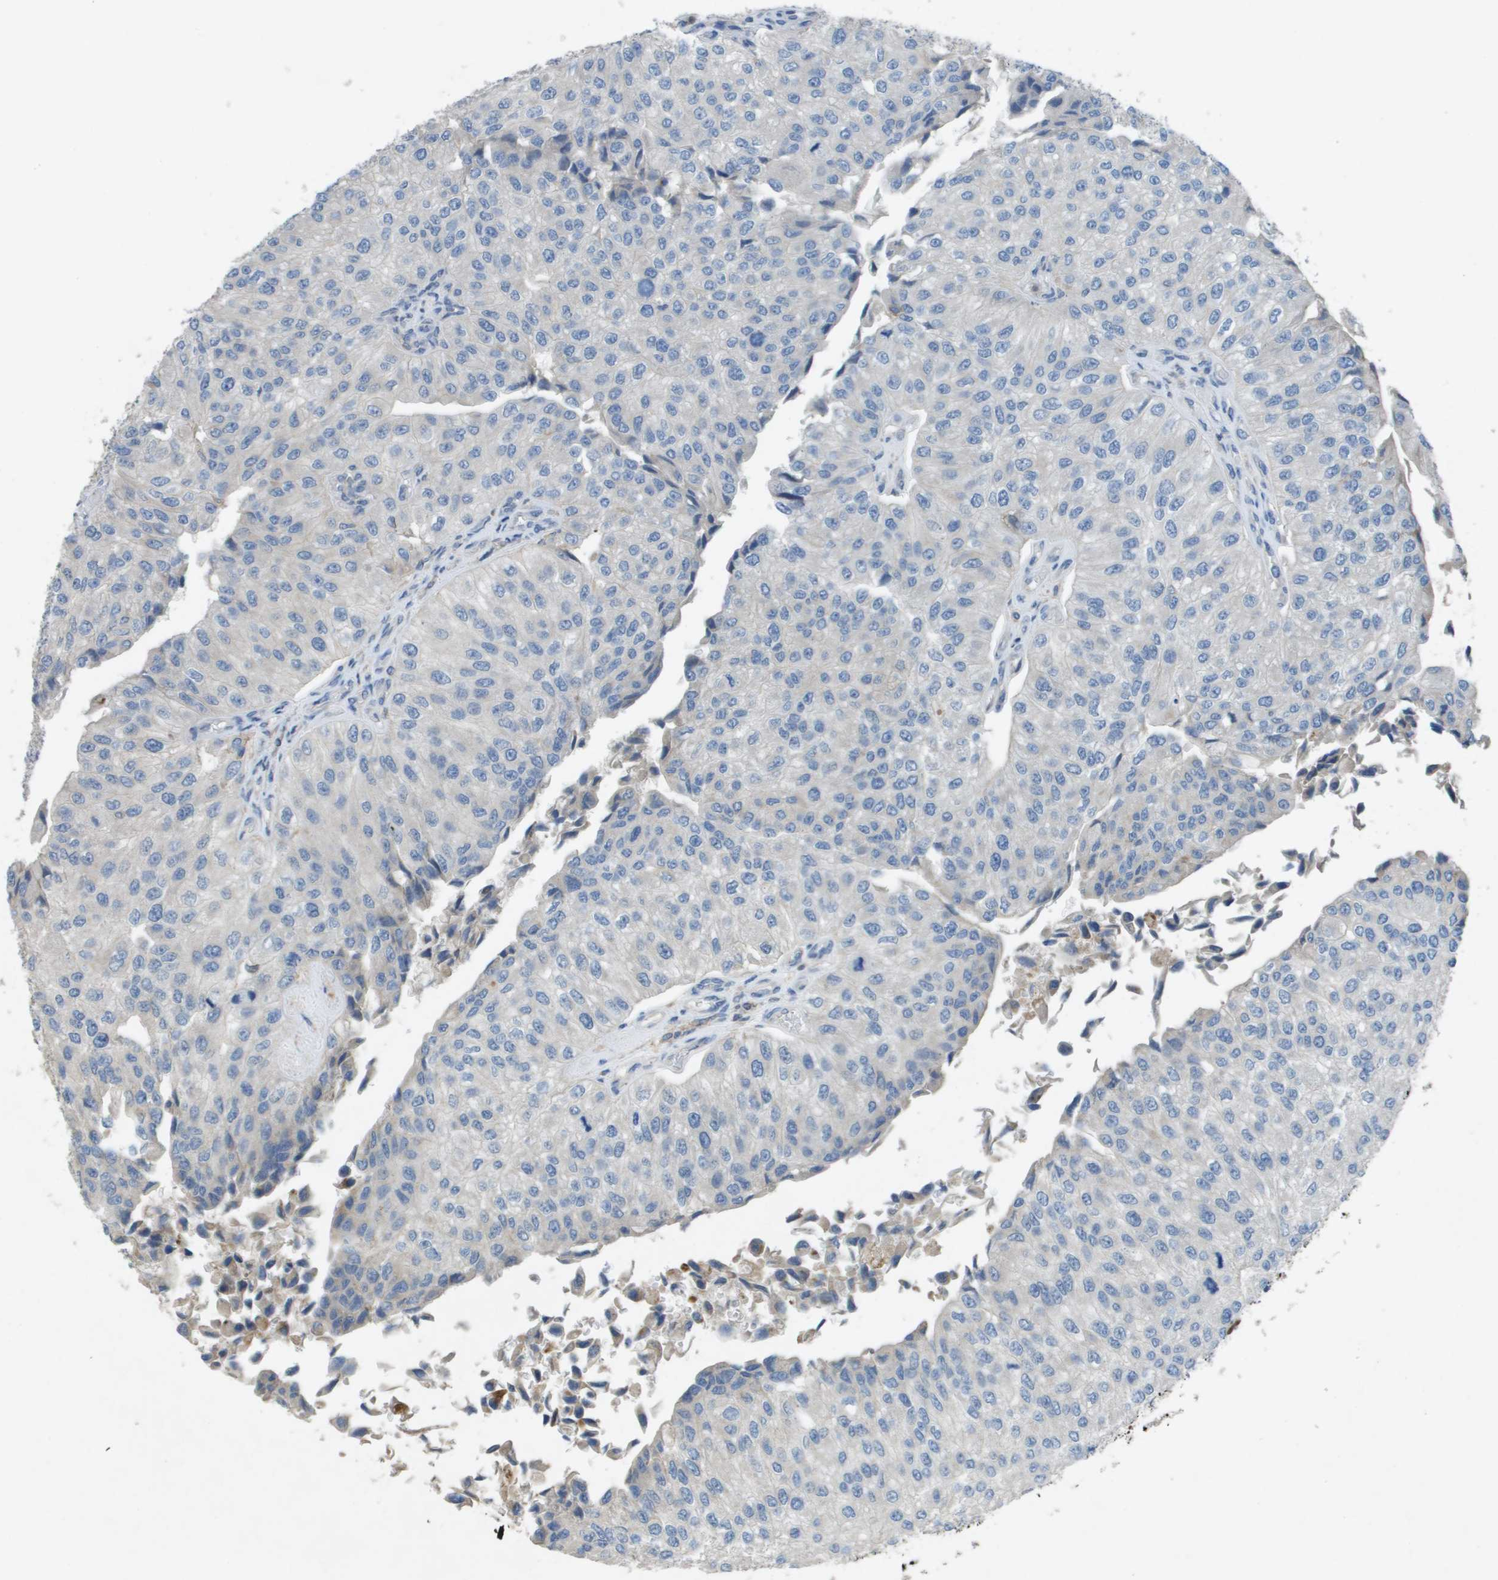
{"staining": {"intensity": "moderate", "quantity": "<25%", "location": "cytoplasmic/membranous"}, "tissue": "urothelial cancer", "cell_type": "Tumor cells", "image_type": "cancer", "snomed": [{"axis": "morphology", "description": "Urothelial carcinoma, High grade"}, {"axis": "topography", "description": "Kidney"}, {"axis": "topography", "description": "Urinary bladder"}], "caption": "Urothelial cancer was stained to show a protein in brown. There is low levels of moderate cytoplasmic/membranous positivity in about <25% of tumor cells.", "gene": "CLCA4", "patient": {"sex": "male", "age": 77}}